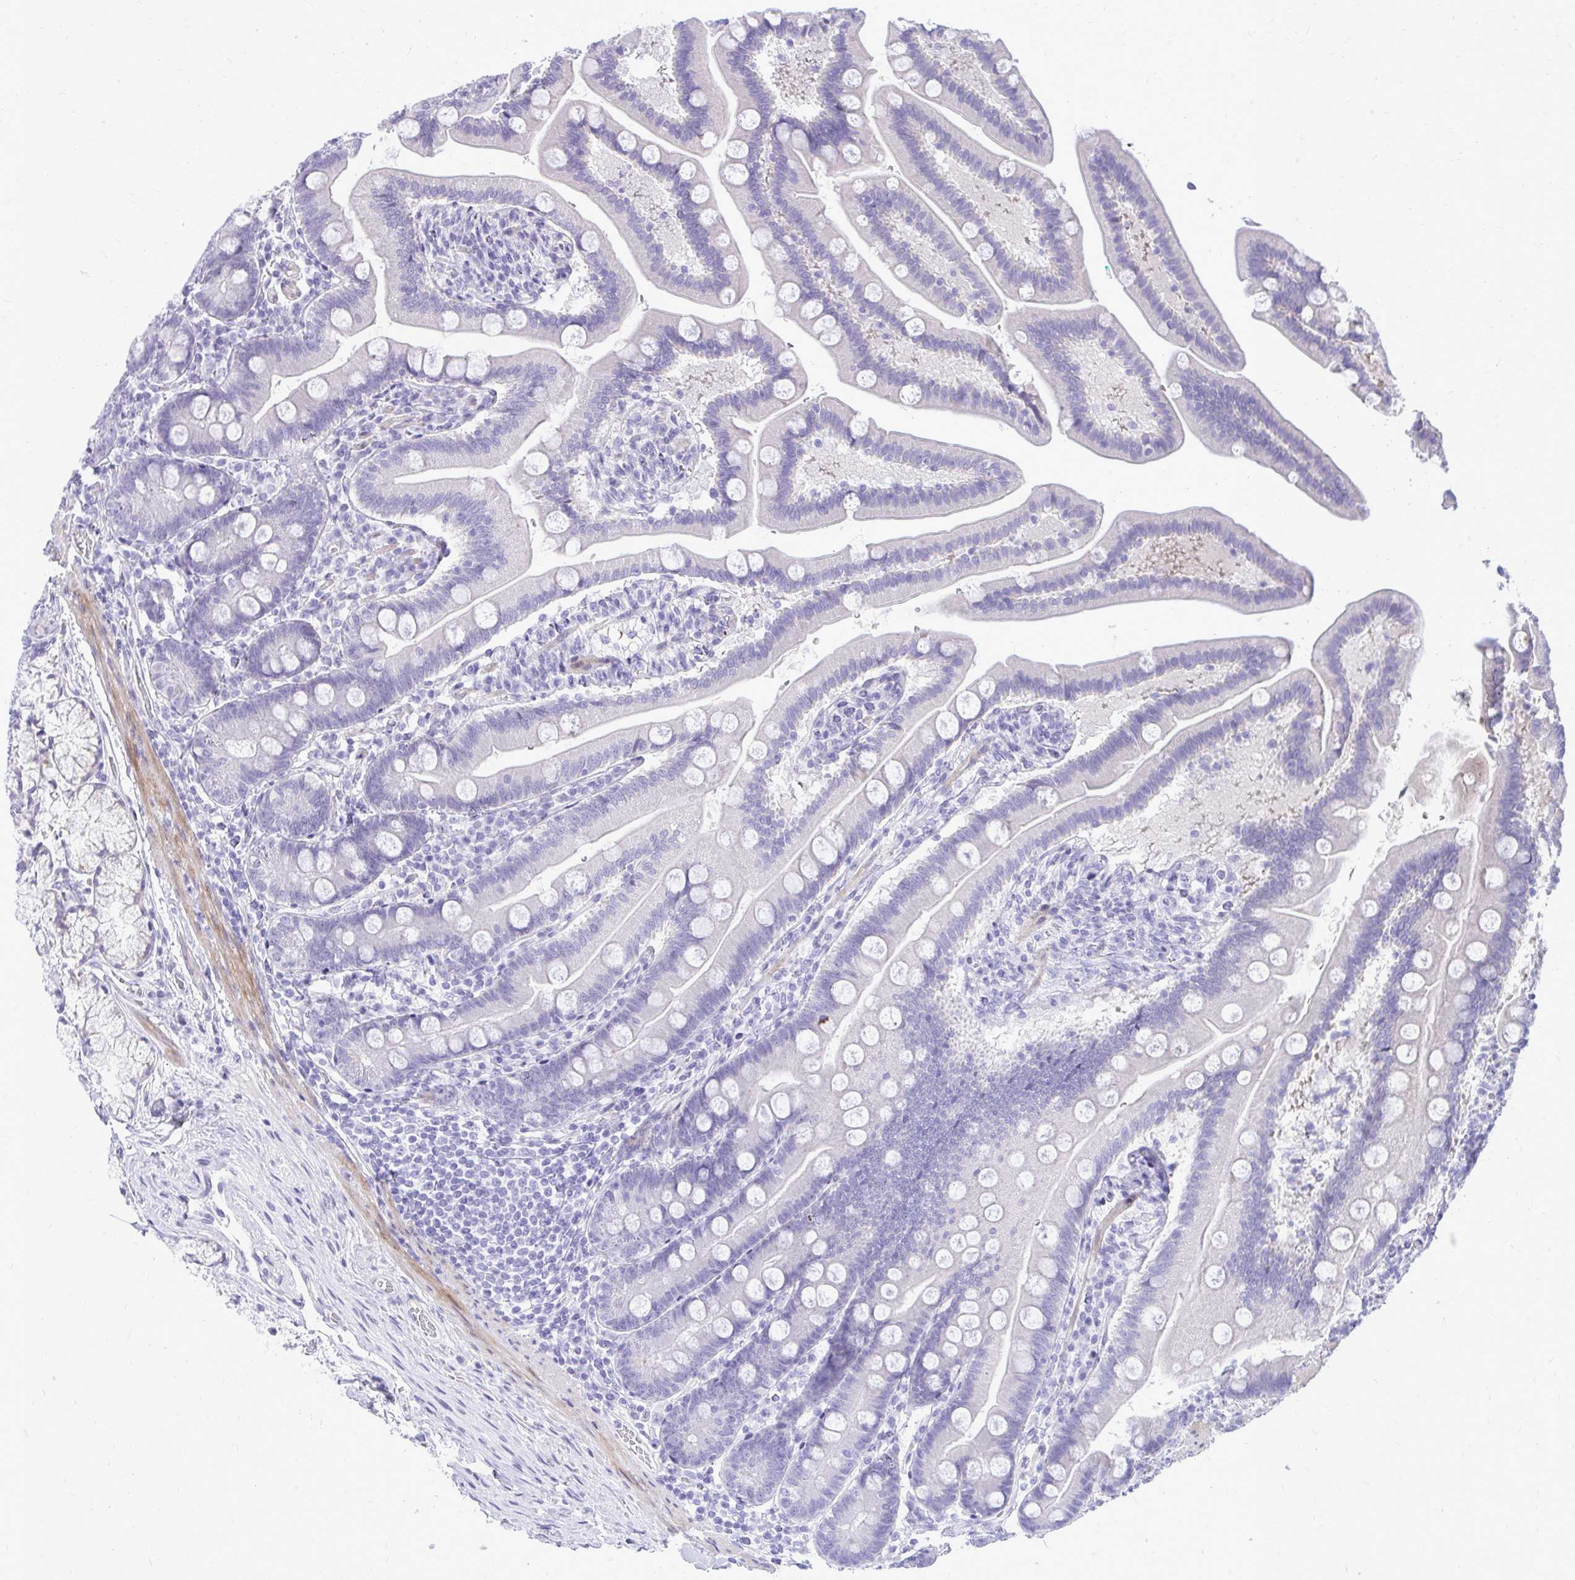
{"staining": {"intensity": "negative", "quantity": "none", "location": "none"}, "tissue": "duodenum", "cell_type": "Glandular cells", "image_type": "normal", "snomed": [{"axis": "morphology", "description": "Normal tissue, NOS"}, {"axis": "topography", "description": "Duodenum"}], "caption": "DAB (3,3'-diaminobenzidine) immunohistochemical staining of normal duodenum demonstrates no significant positivity in glandular cells.", "gene": "GABRA1", "patient": {"sex": "female", "age": 67}}